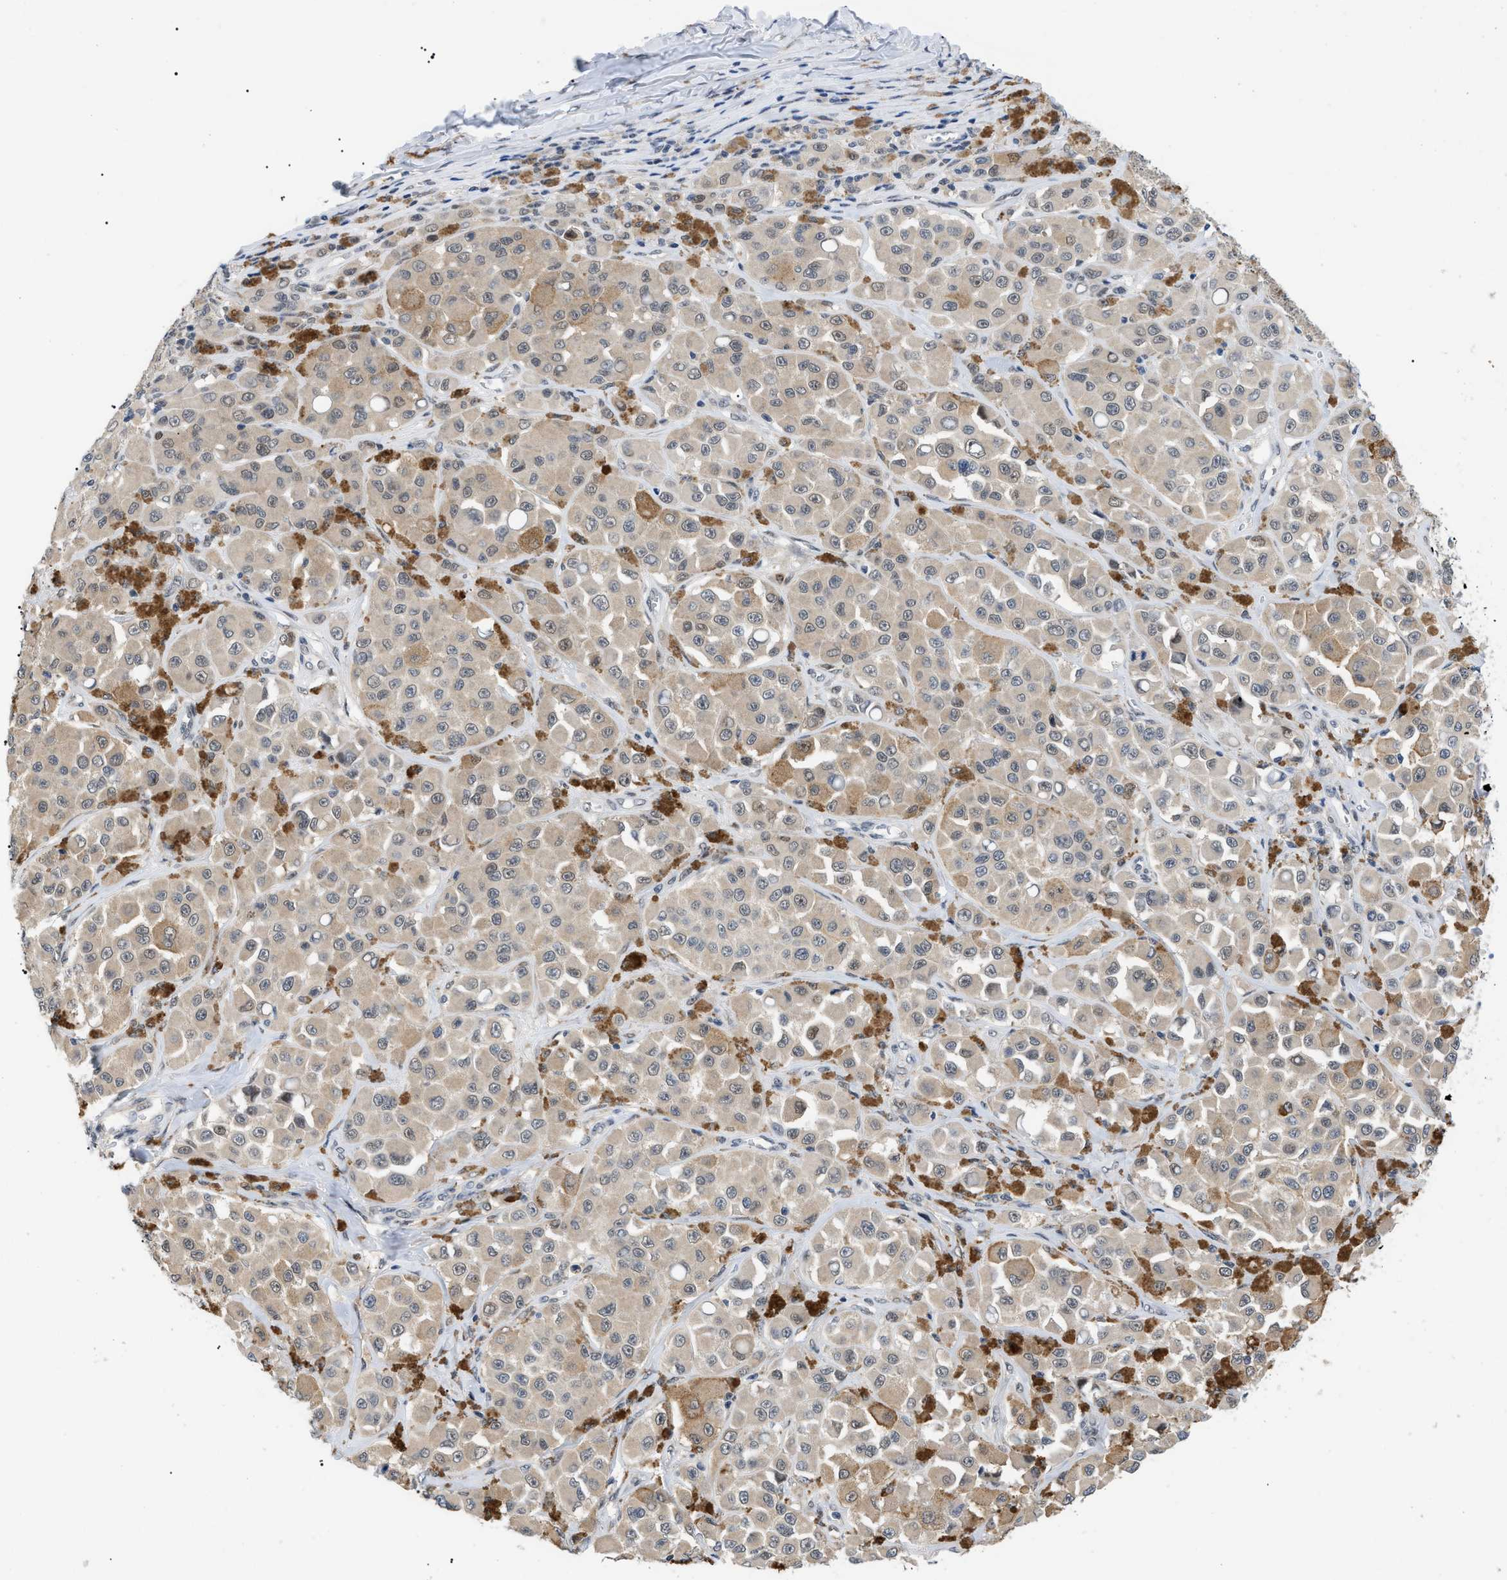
{"staining": {"intensity": "weak", "quantity": ">75%", "location": "cytoplasmic/membranous,nuclear"}, "tissue": "melanoma", "cell_type": "Tumor cells", "image_type": "cancer", "snomed": [{"axis": "morphology", "description": "Malignant melanoma, NOS"}, {"axis": "topography", "description": "Skin"}], "caption": "Melanoma stained with immunohistochemistry exhibits weak cytoplasmic/membranous and nuclear expression in approximately >75% of tumor cells. The protein is shown in brown color, while the nuclei are stained blue.", "gene": "GARRE1", "patient": {"sex": "male", "age": 84}}